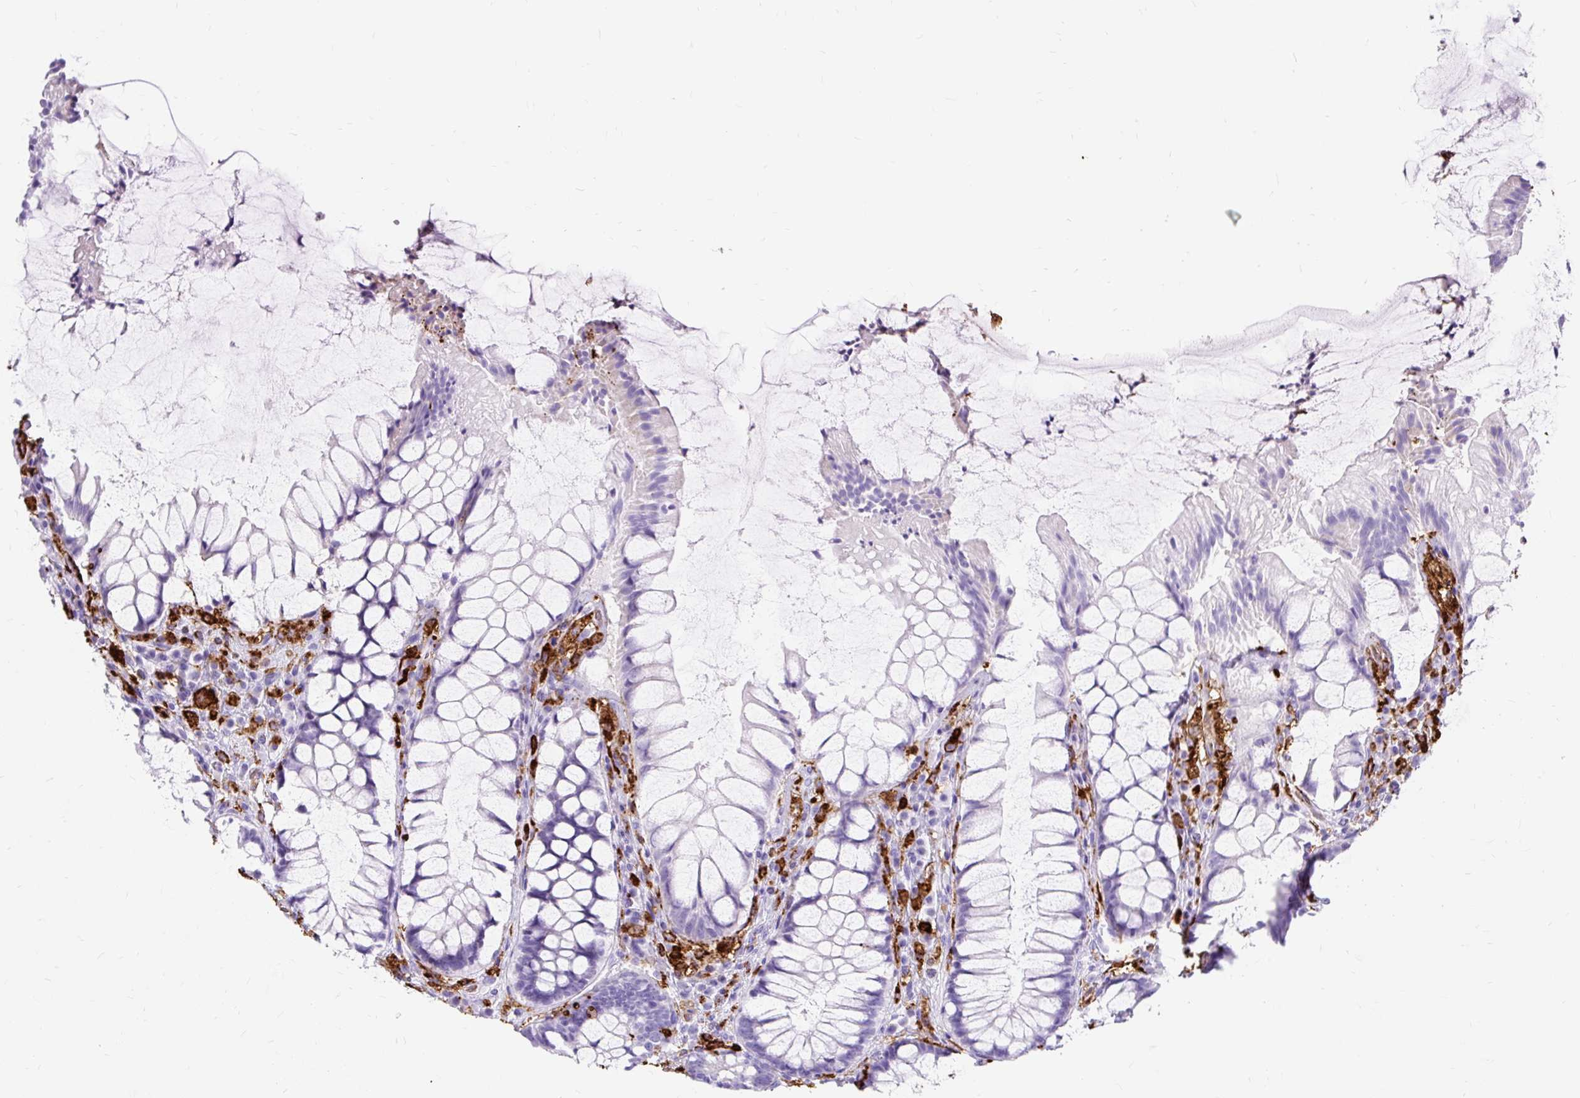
{"staining": {"intensity": "negative", "quantity": "none", "location": "none"}, "tissue": "rectum", "cell_type": "Glandular cells", "image_type": "normal", "snomed": [{"axis": "morphology", "description": "Normal tissue, NOS"}, {"axis": "topography", "description": "Rectum"}], "caption": "Glandular cells are negative for protein expression in unremarkable human rectum.", "gene": "HLA", "patient": {"sex": "female", "age": 58}}